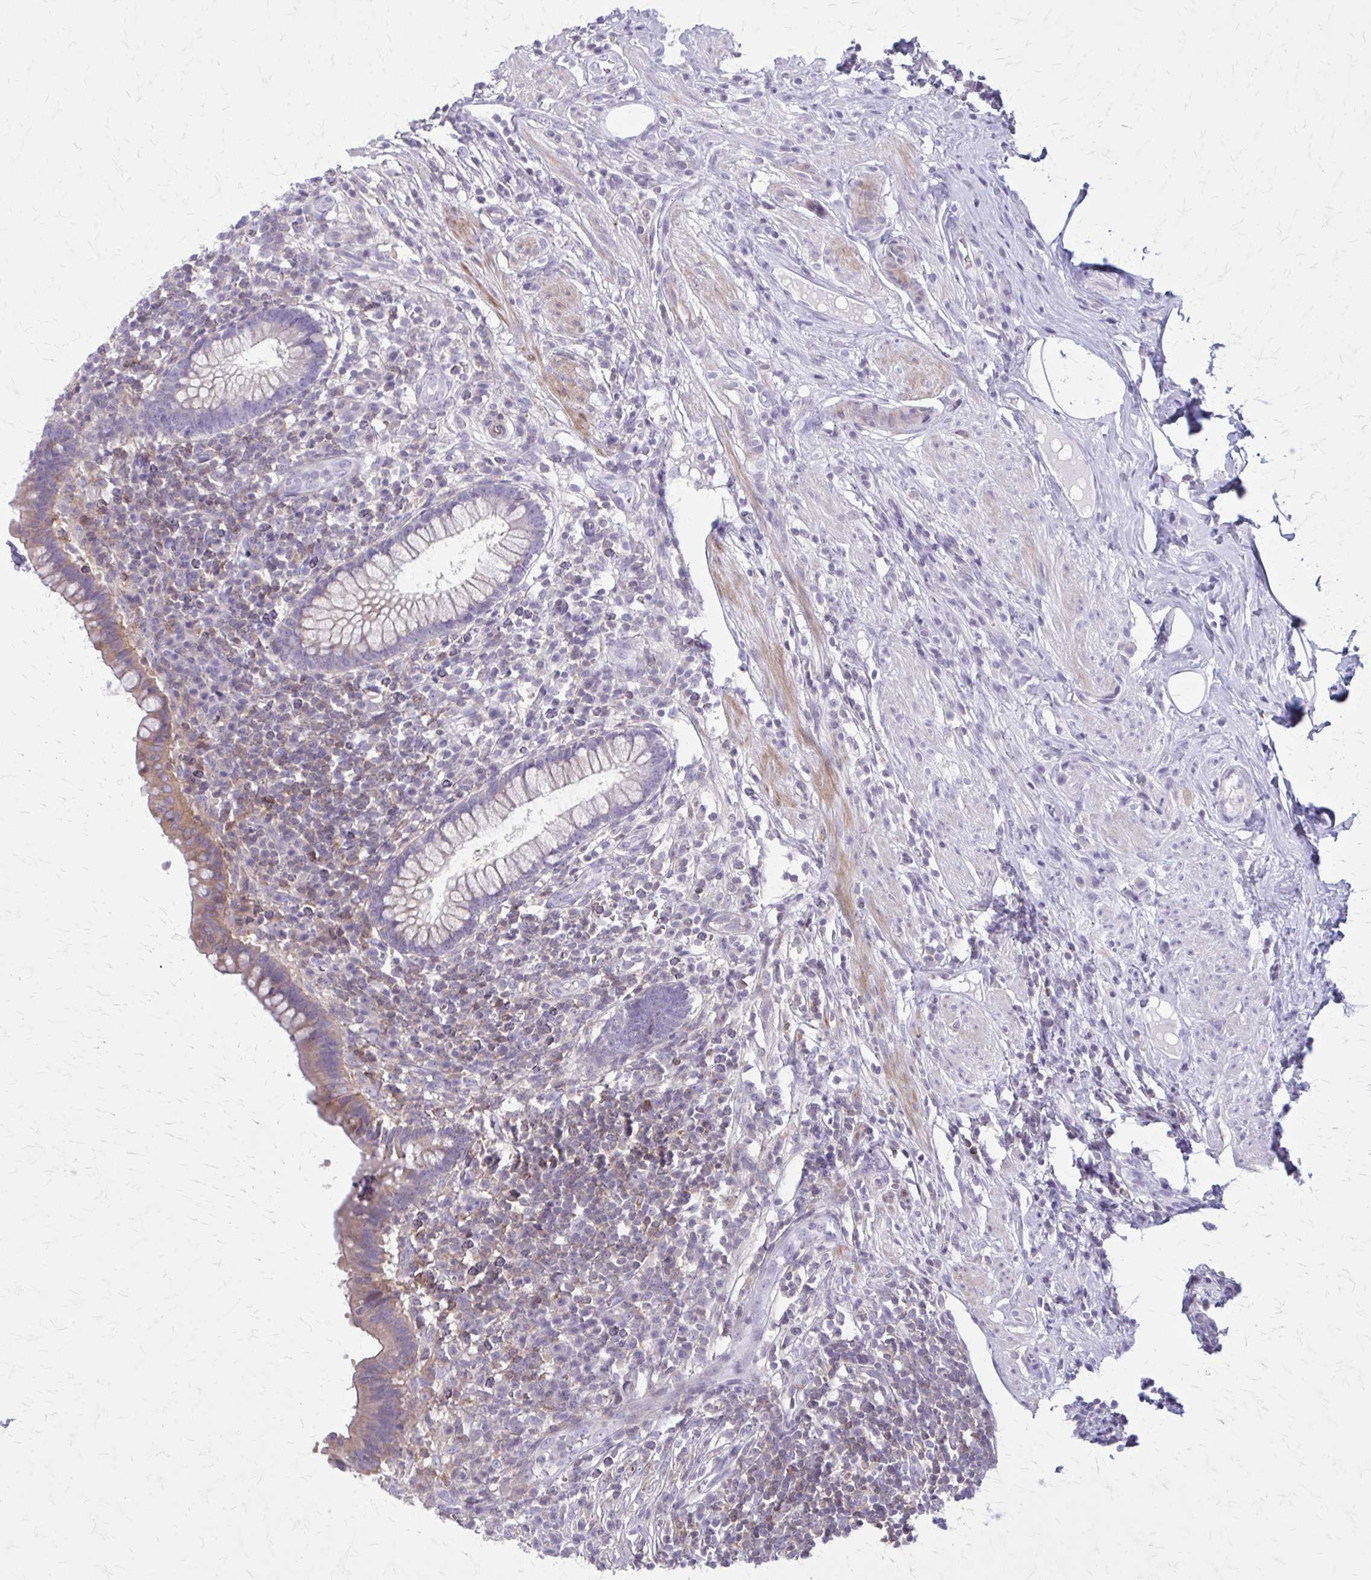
{"staining": {"intensity": "weak", "quantity": "25%-75%", "location": "cytoplasmic/membranous"}, "tissue": "appendix", "cell_type": "Glandular cells", "image_type": "normal", "snomed": [{"axis": "morphology", "description": "Normal tissue, NOS"}, {"axis": "topography", "description": "Appendix"}], "caption": "Protein staining of benign appendix demonstrates weak cytoplasmic/membranous expression in approximately 25%-75% of glandular cells. (IHC, brightfield microscopy, high magnification).", "gene": "PITPNM1", "patient": {"sex": "female", "age": 56}}